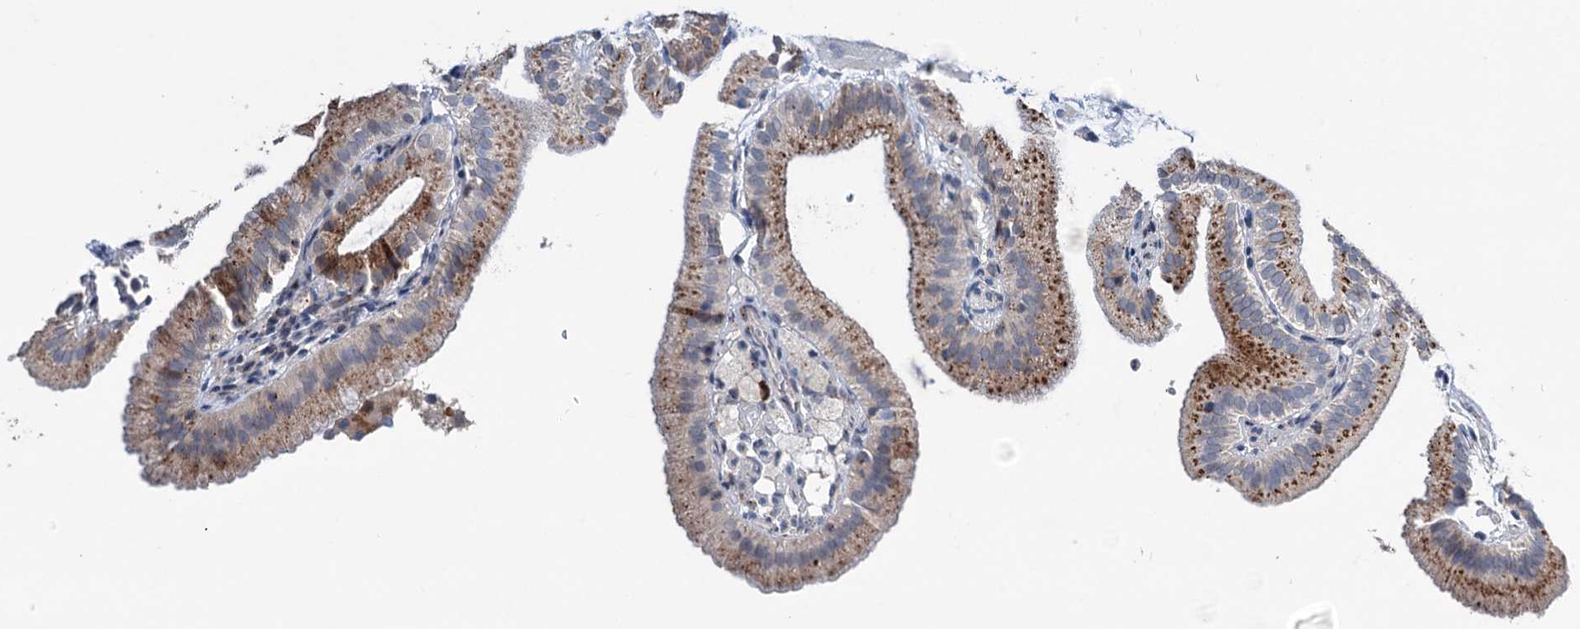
{"staining": {"intensity": "strong", "quantity": ">75%", "location": "cytoplasmic/membranous"}, "tissue": "gallbladder", "cell_type": "Glandular cells", "image_type": "normal", "snomed": [{"axis": "morphology", "description": "Normal tissue, NOS"}, {"axis": "topography", "description": "Gallbladder"}], "caption": "Brown immunohistochemical staining in normal human gallbladder demonstrates strong cytoplasmic/membranous staining in about >75% of glandular cells. (IHC, brightfield microscopy, high magnification).", "gene": "NCAPD2", "patient": {"sex": "male", "age": 55}}